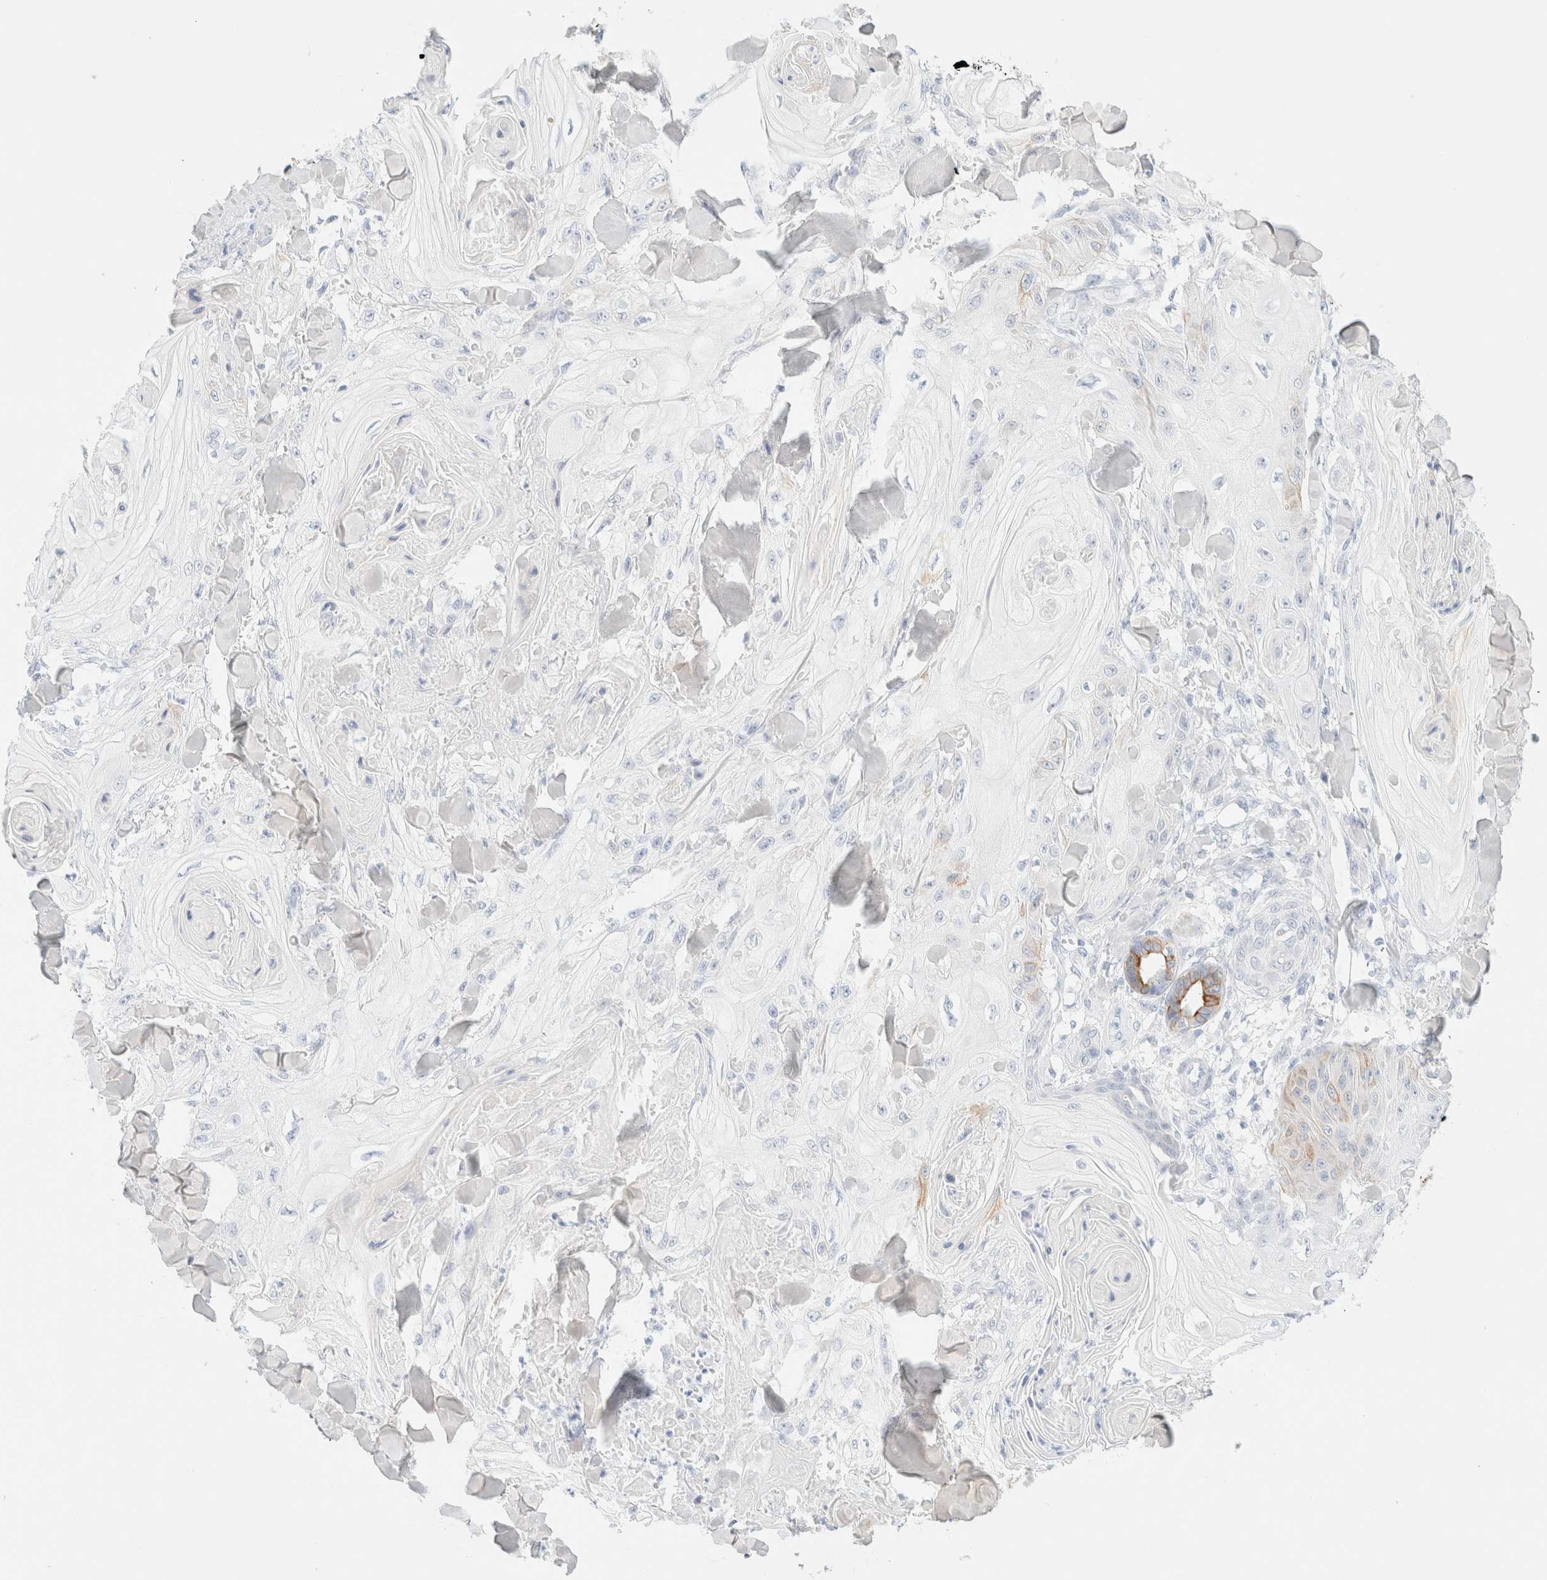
{"staining": {"intensity": "negative", "quantity": "none", "location": "none"}, "tissue": "skin cancer", "cell_type": "Tumor cells", "image_type": "cancer", "snomed": [{"axis": "morphology", "description": "Squamous cell carcinoma, NOS"}, {"axis": "topography", "description": "Skin"}], "caption": "Tumor cells show no significant protein staining in skin squamous cell carcinoma.", "gene": "KRT15", "patient": {"sex": "male", "age": 74}}